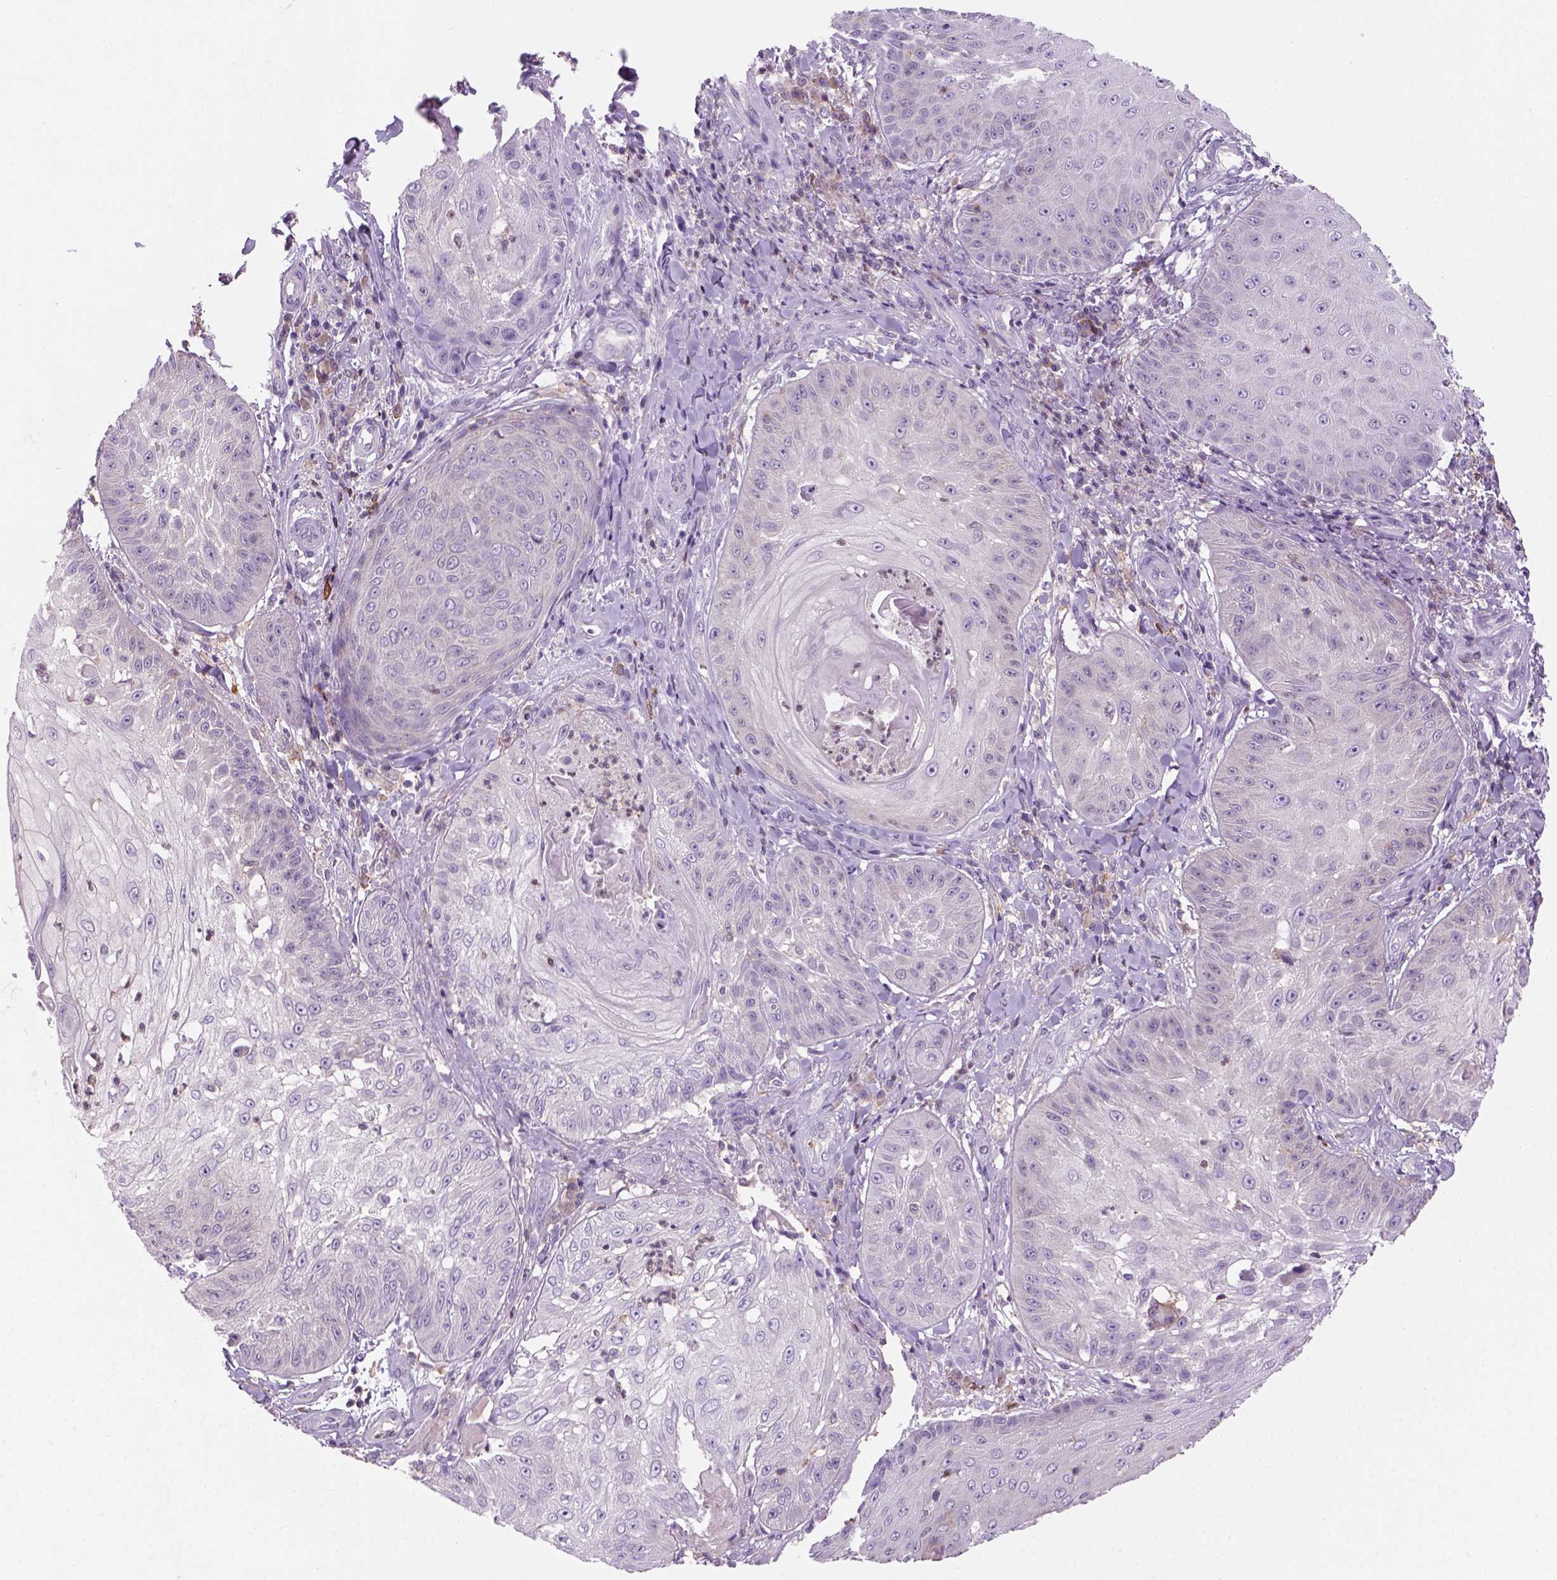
{"staining": {"intensity": "negative", "quantity": "none", "location": "none"}, "tissue": "skin cancer", "cell_type": "Tumor cells", "image_type": "cancer", "snomed": [{"axis": "morphology", "description": "Squamous cell carcinoma, NOS"}, {"axis": "topography", "description": "Skin"}], "caption": "High magnification brightfield microscopy of squamous cell carcinoma (skin) stained with DAB (3,3'-diaminobenzidine) (brown) and counterstained with hematoxylin (blue): tumor cells show no significant staining.", "gene": "GOT1", "patient": {"sex": "male", "age": 70}}